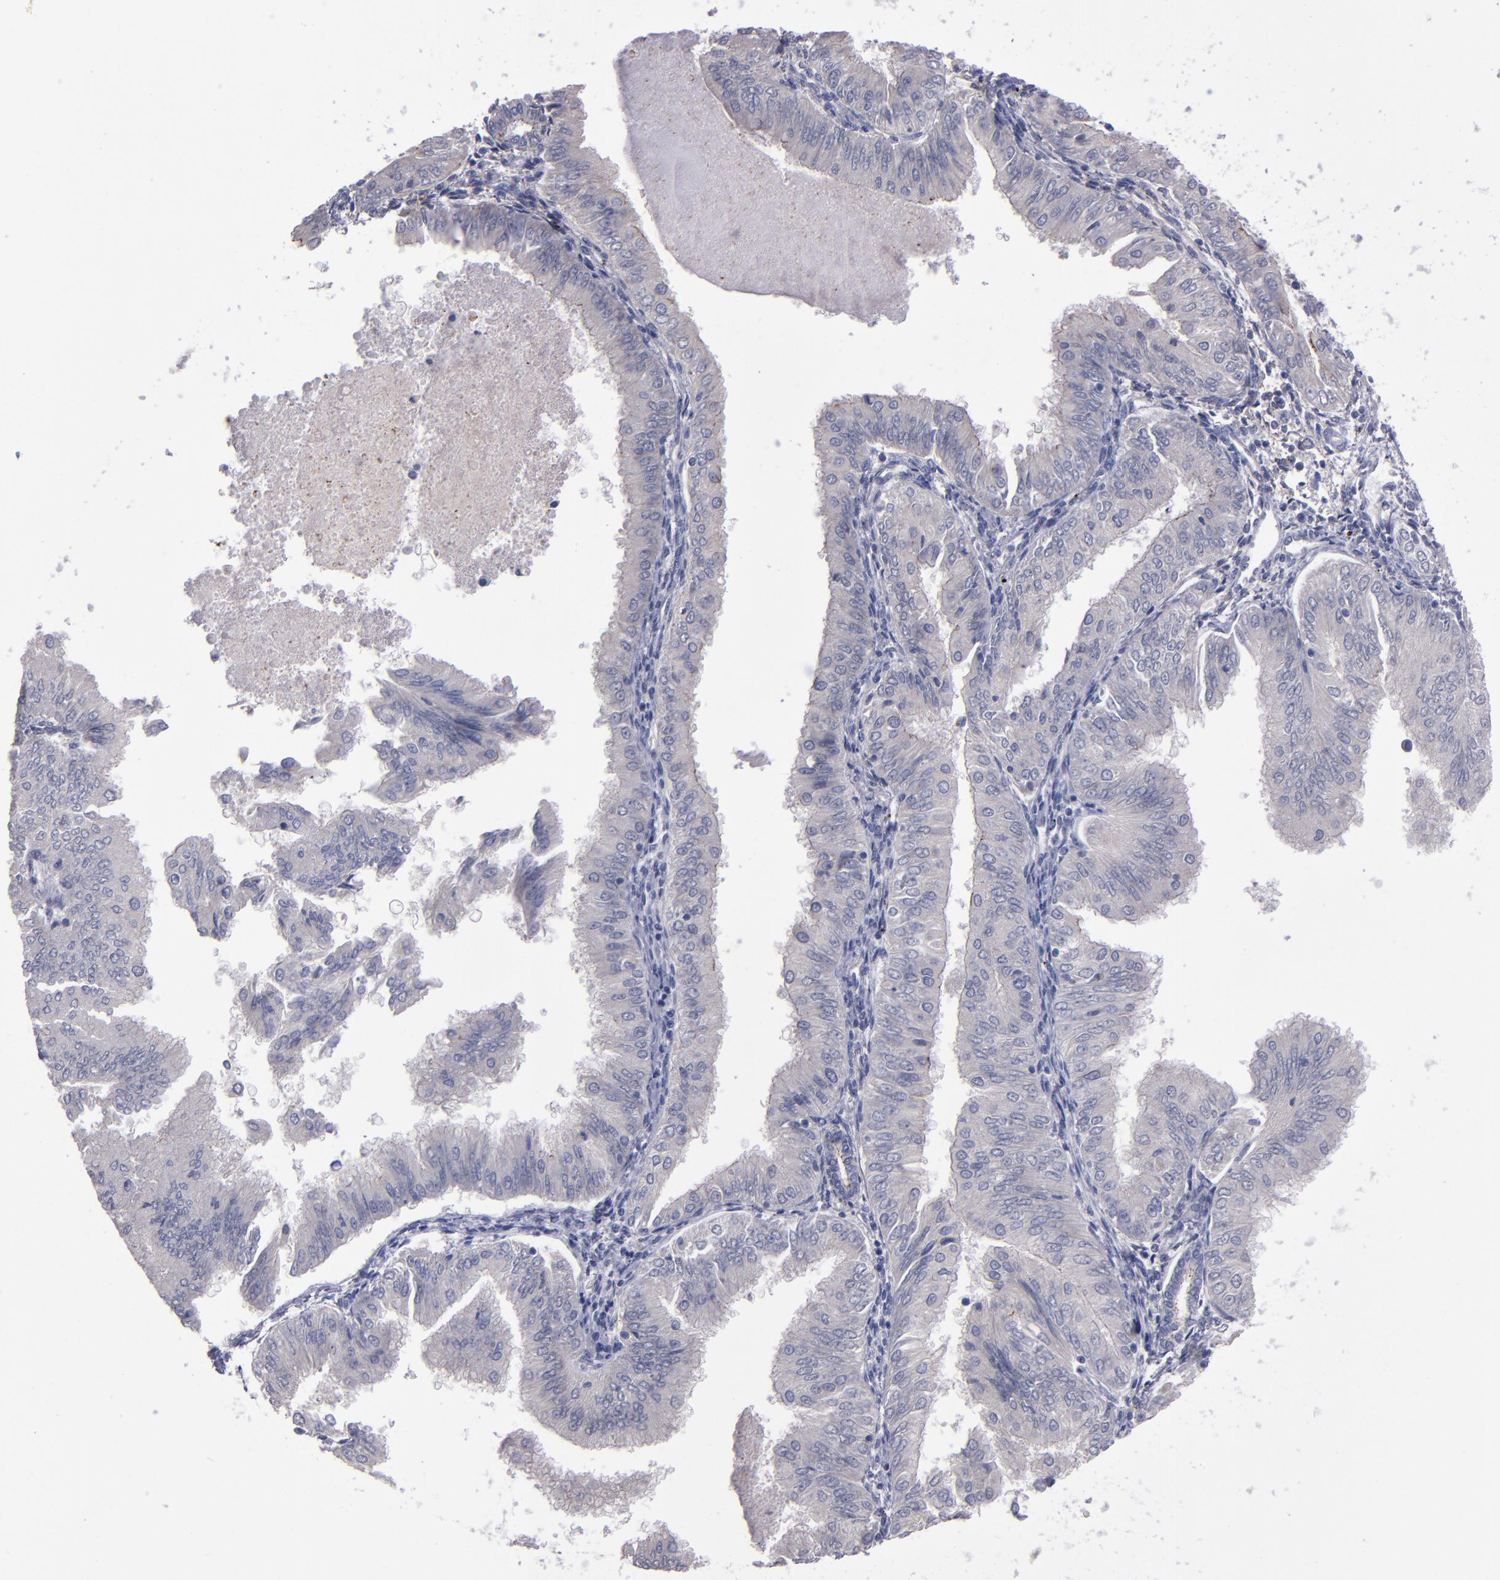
{"staining": {"intensity": "negative", "quantity": "none", "location": "none"}, "tissue": "endometrial cancer", "cell_type": "Tumor cells", "image_type": "cancer", "snomed": [{"axis": "morphology", "description": "Adenocarcinoma, NOS"}, {"axis": "topography", "description": "Endometrium"}], "caption": "The histopathology image shows no staining of tumor cells in endometrial adenocarcinoma.", "gene": "CDH3", "patient": {"sex": "female", "age": 53}}